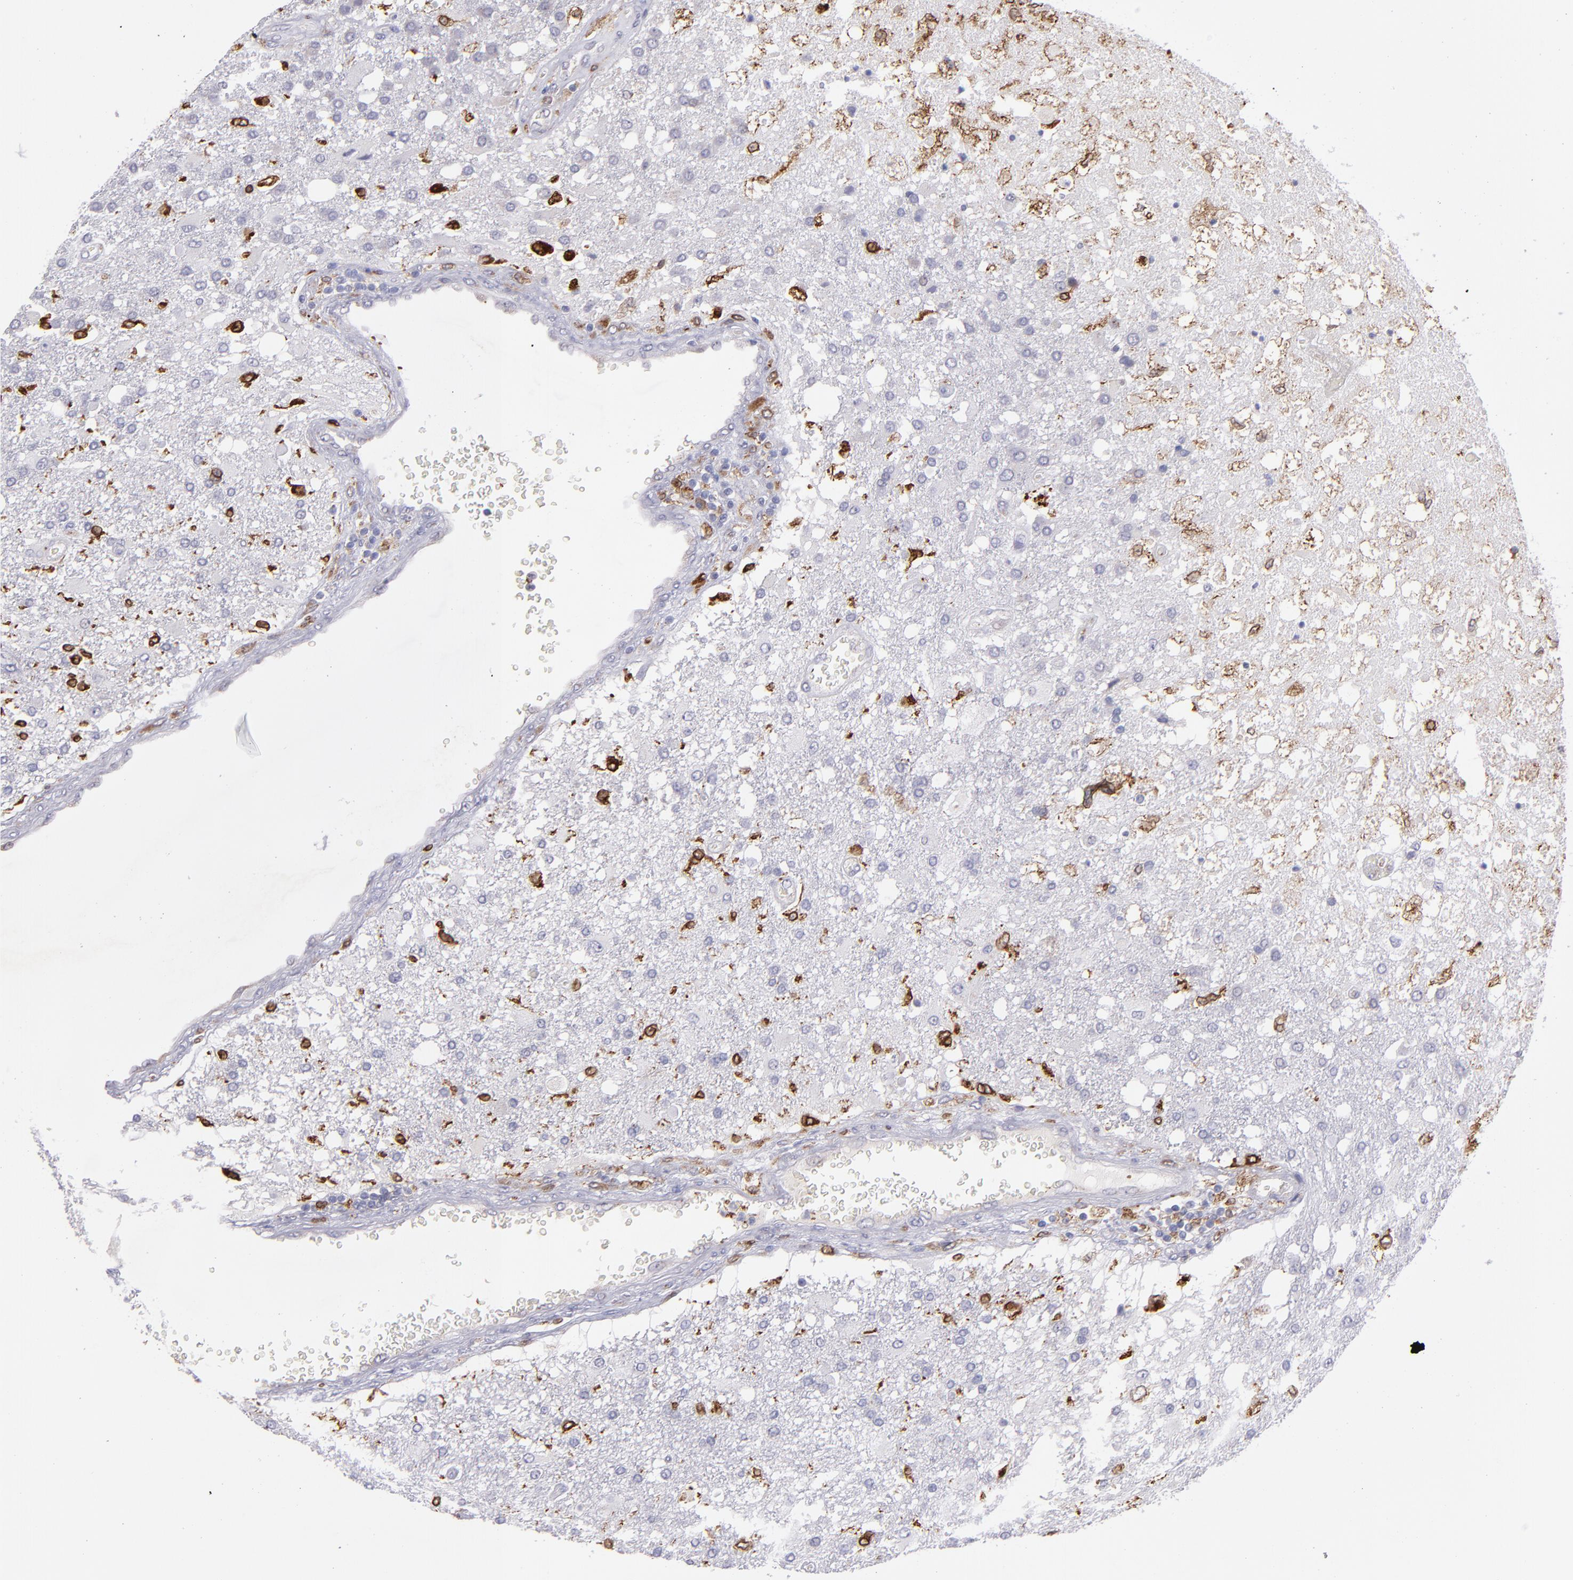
{"staining": {"intensity": "strong", "quantity": "<25%", "location": "cytoplasmic/membranous,nuclear"}, "tissue": "glioma", "cell_type": "Tumor cells", "image_type": "cancer", "snomed": [{"axis": "morphology", "description": "Glioma, malignant, High grade"}, {"axis": "topography", "description": "Cerebral cortex"}], "caption": "Malignant glioma (high-grade) stained for a protein (brown) displays strong cytoplasmic/membranous and nuclear positive expression in approximately <25% of tumor cells.", "gene": "PTGS1", "patient": {"sex": "male", "age": 79}}